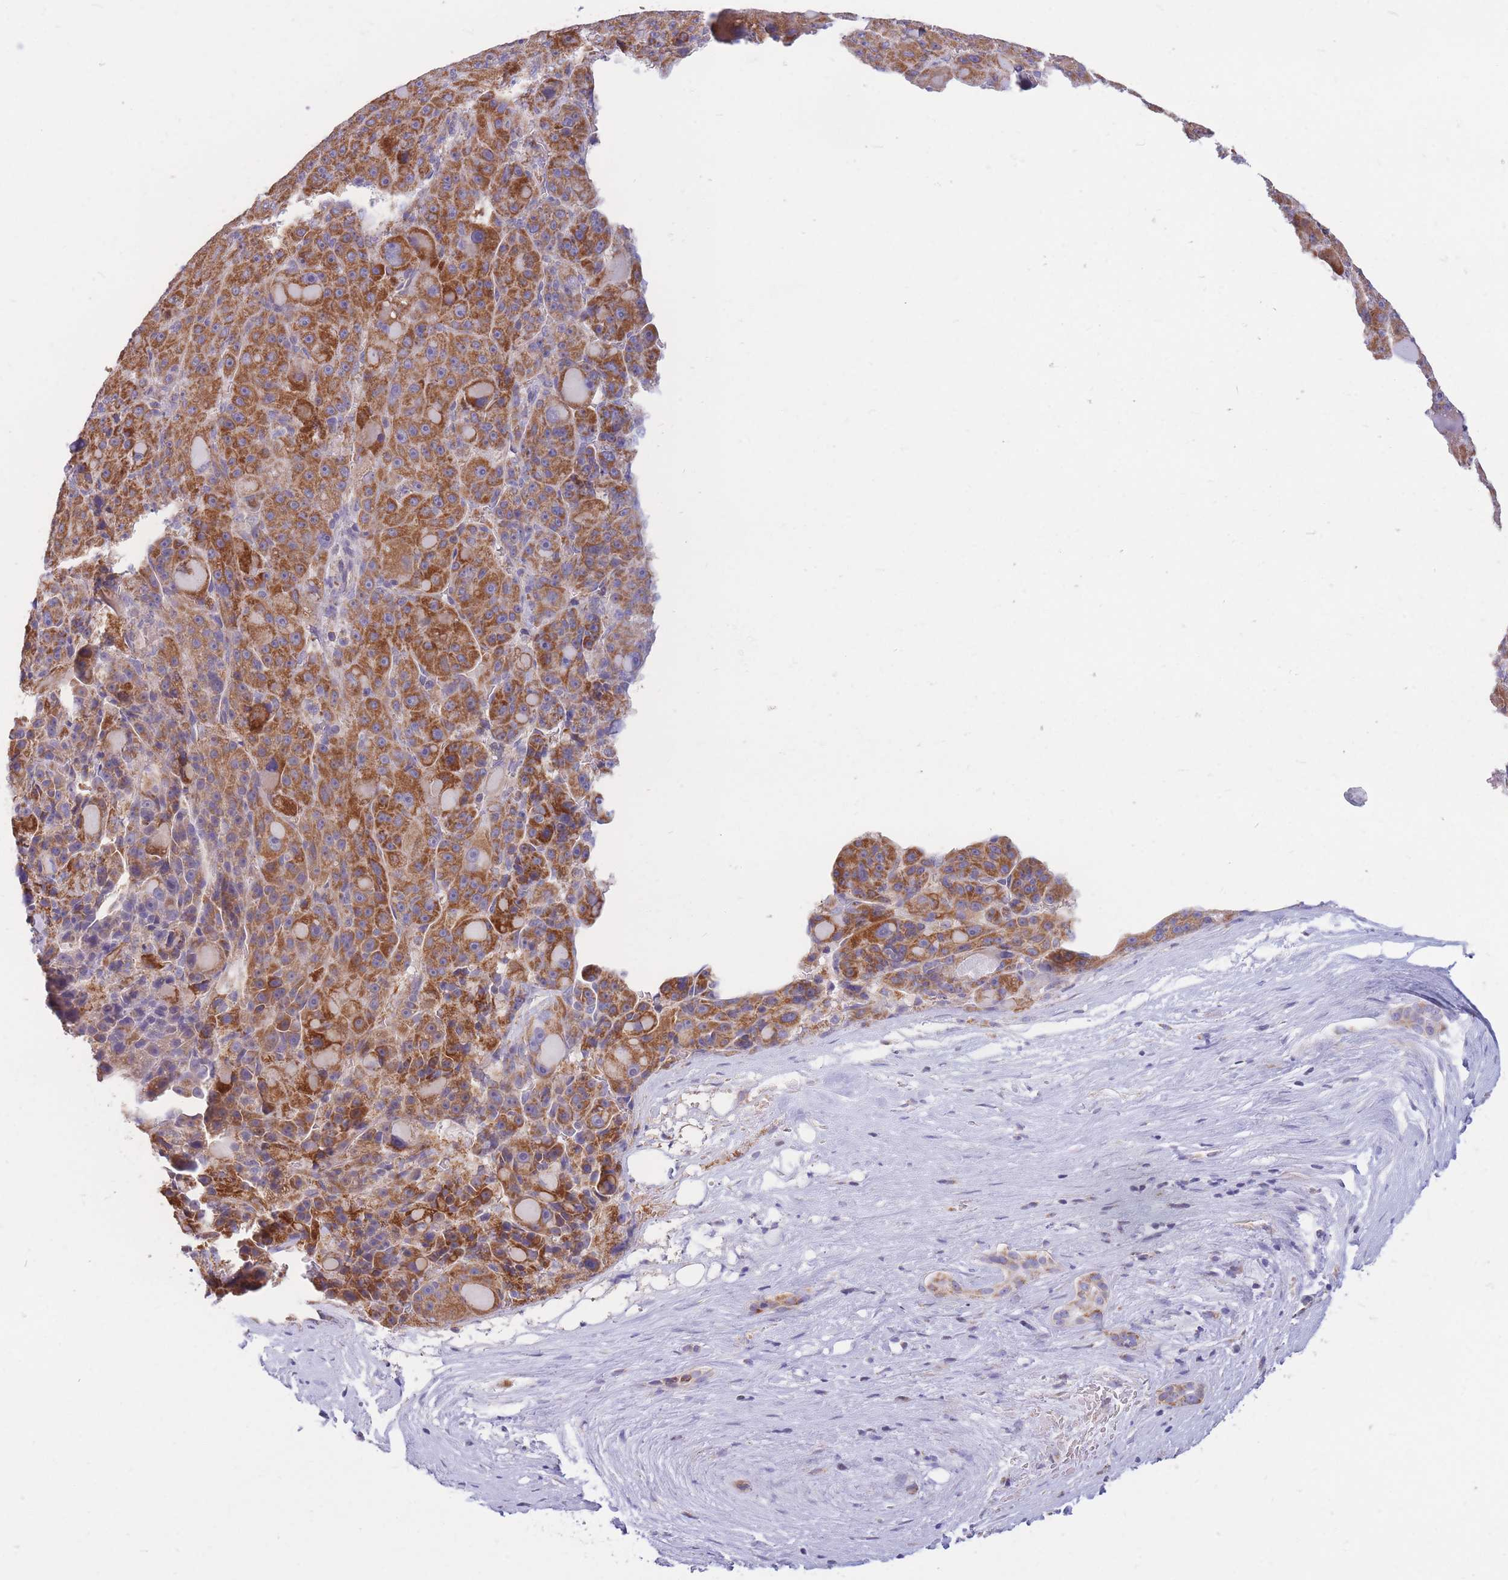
{"staining": {"intensity": "strong", "quantity": ">75%", "location": "cytoplasmic/membranous"}, "tissue": "liver cancer", "cell_type": "Tumor cells", "image_type": "cancer", "snomed": [{"axis": "morphology", "description": "Carcinoma, Hepatocellular, NOS"}, {"axis": "topography", "description": "Liver"}], "caption": "IHC histopathology image of neoplastic tissue: liver hepatocellular carcinoma stained using immunohistochemistry (IHC) displays high levels of strong protein expression localized specifically in the cytoplasmic/membranous of tumor cells, appearing as a cytoplasmic/membranous brown color.", "gene": "MRPS9", "patient": {"sex": "male", "age": 76}}